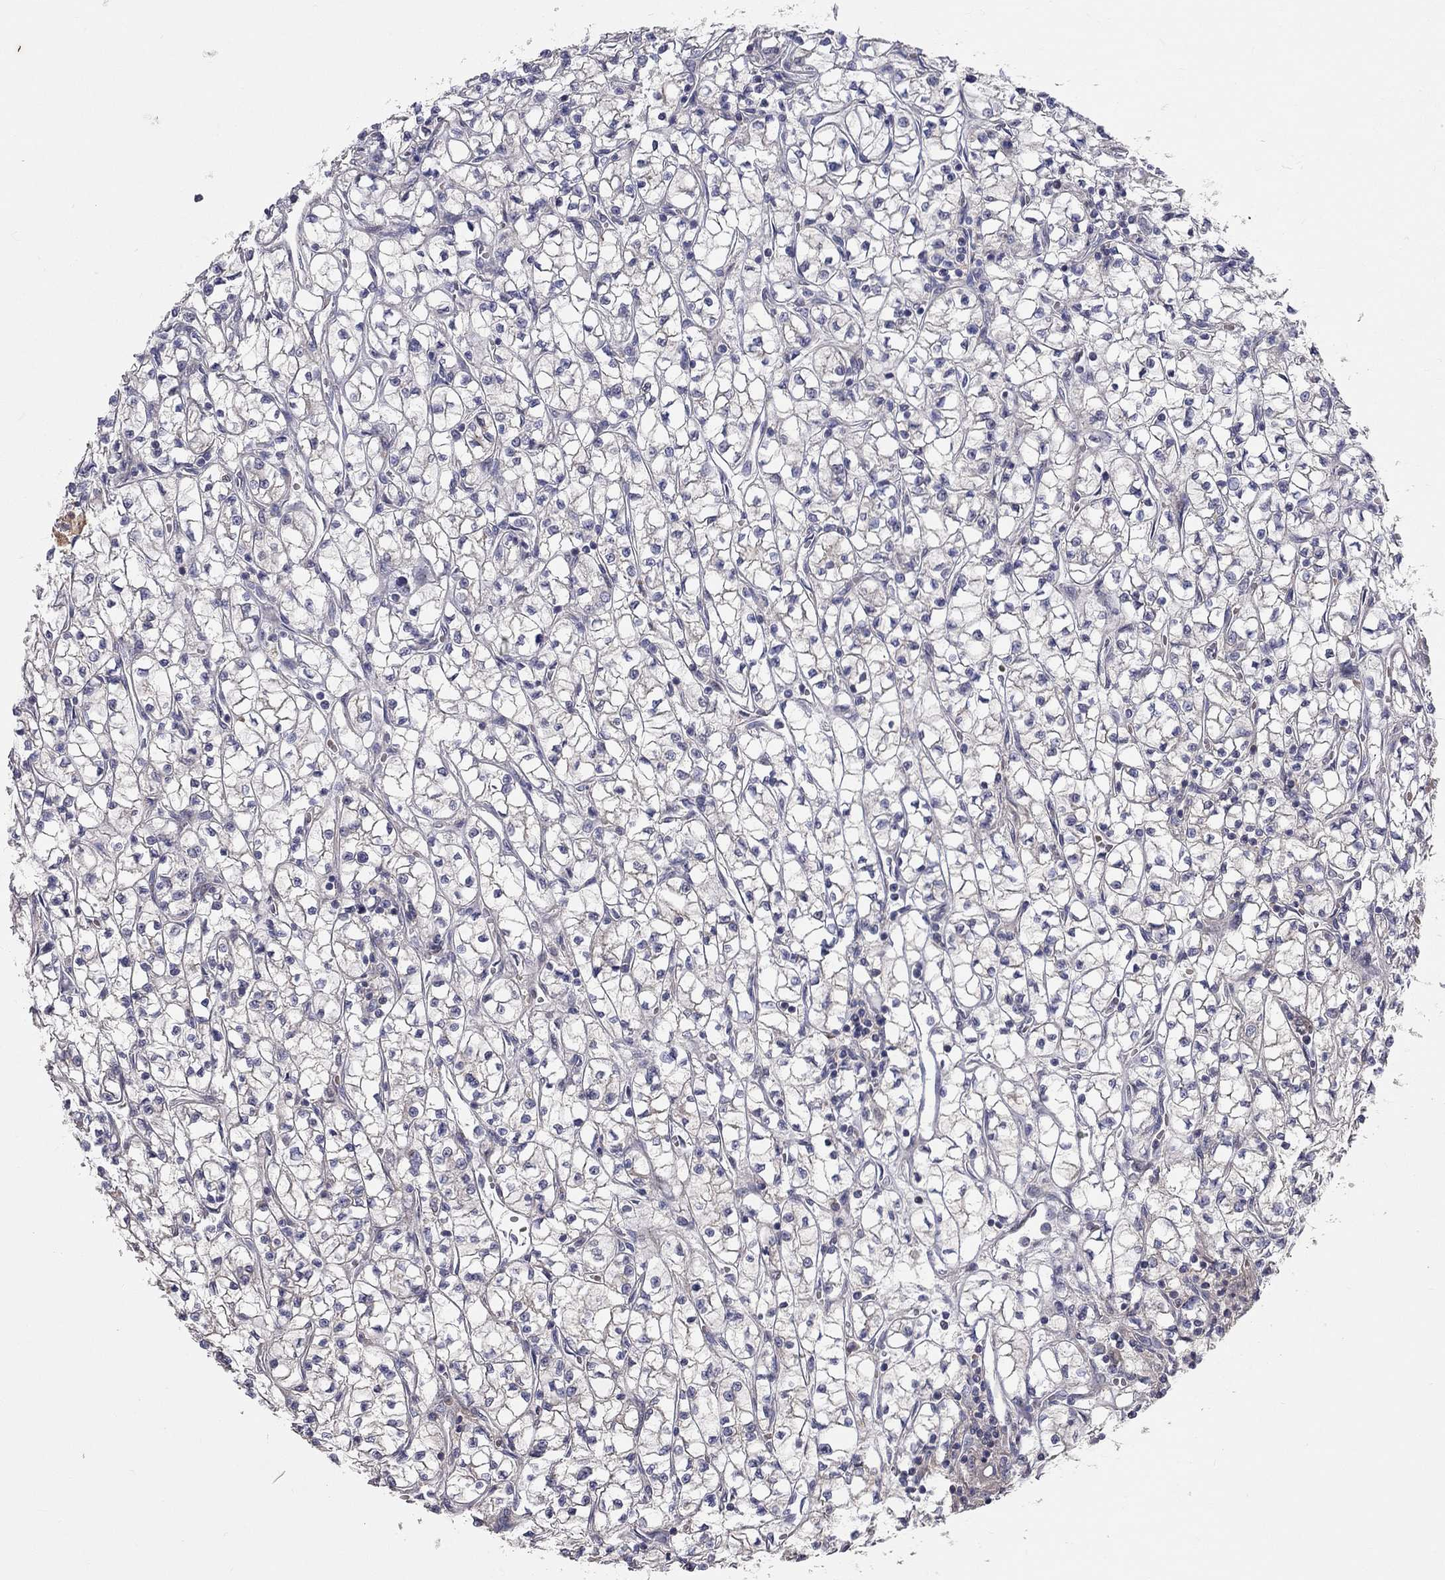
{"staining": {"intensity": "weak", "quantity": "<25%", "location": "cytoplasmic/membranous"}, "tissue": "renal cancer", "cell_type": "Tumor cells", "image_type": "cancer", "snomed": [{"axis": "morphology", "description": "Adenocarcinoma, NOS"}, {"axis": "topography", "description": "Kidney"}], "caption": "Adenocarcinoma (renal) was stained to show a protein in brown. There is no significant staining in tumor cells. (DAB (3,3'-diaminobenzidine) IHC visualized using brightfield microscopy, high magnification).", "gene": "KANSL1L", "patient": {"sex": "female", "age": 64}}